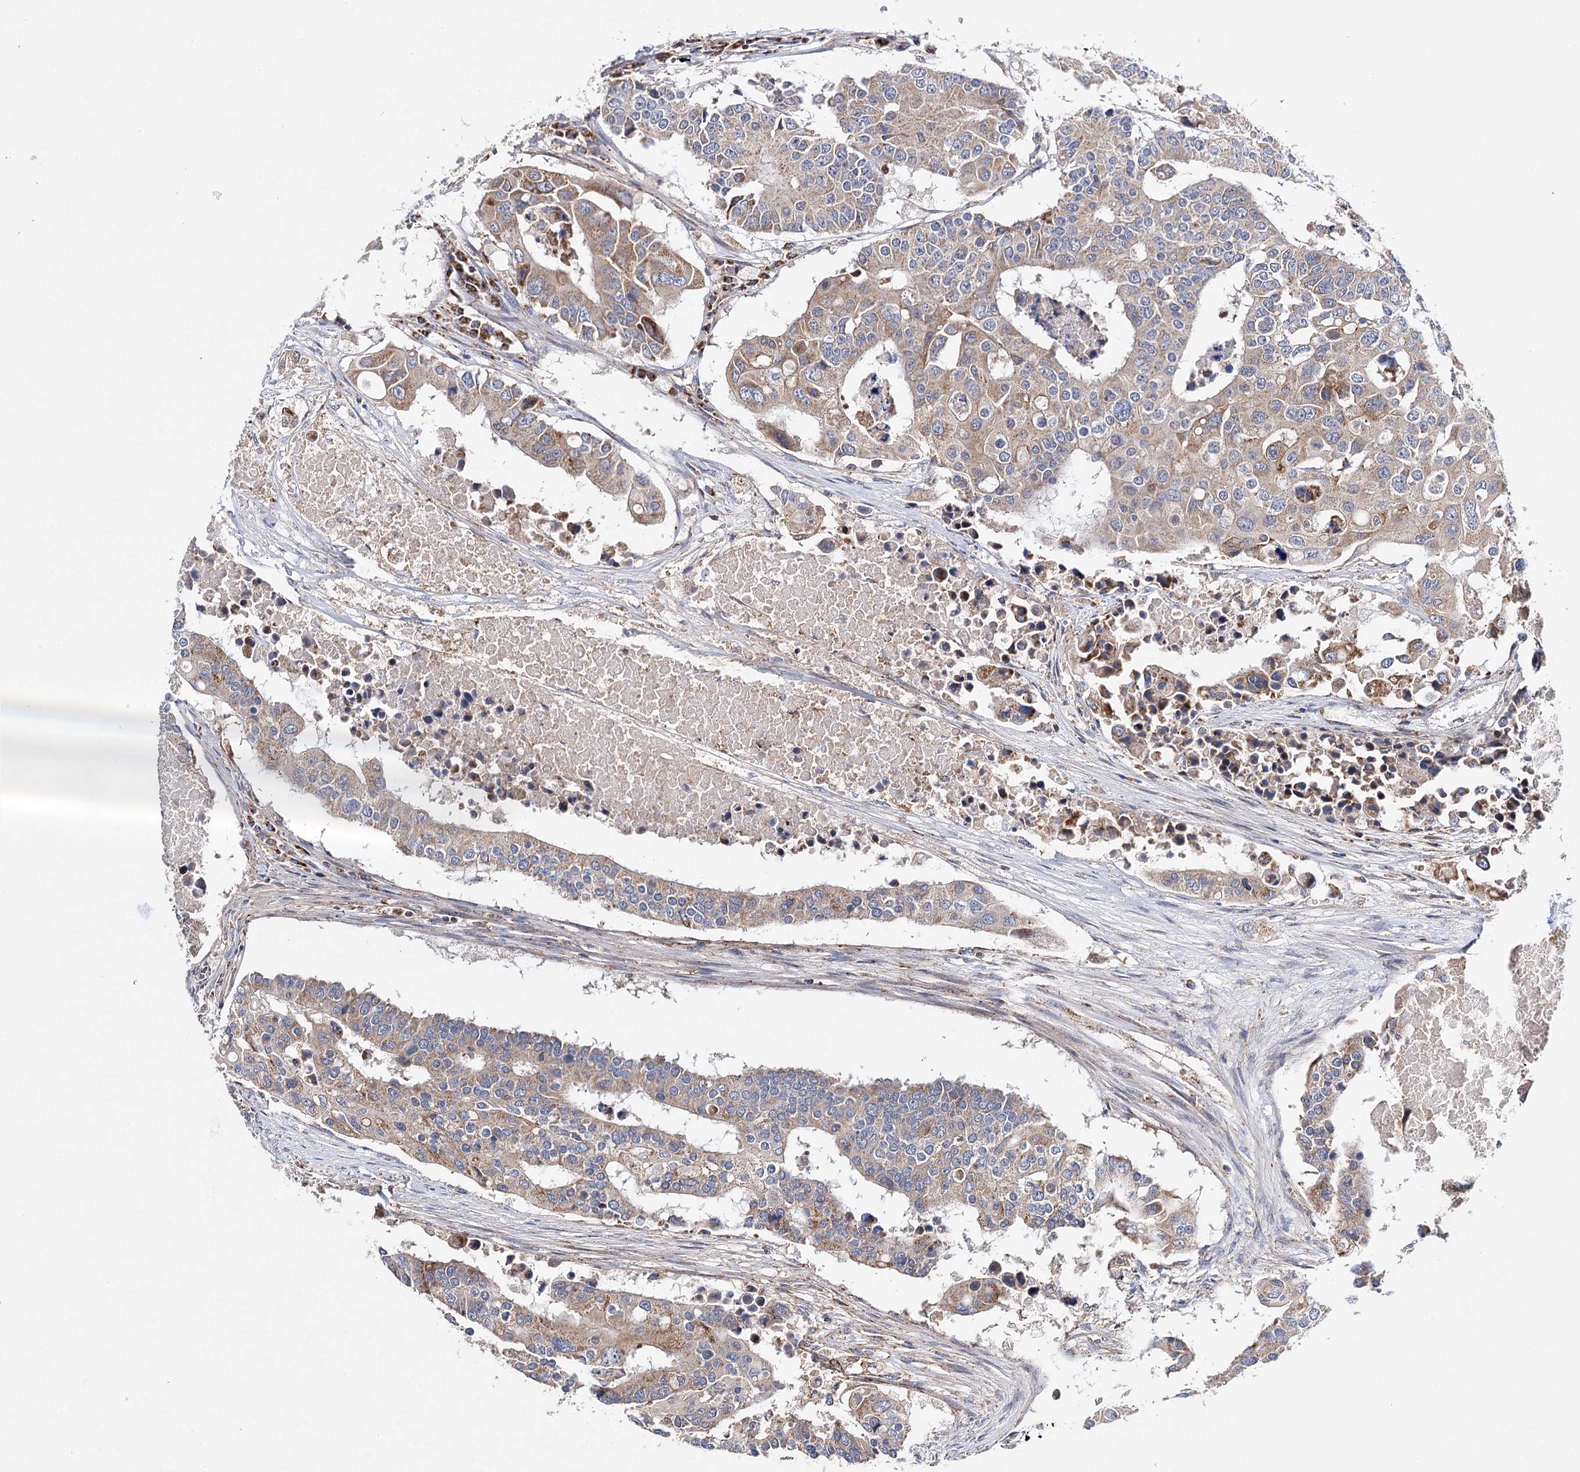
{"staining": {"intensity": "weak", "quantity": ">75%", "location": "cytoplasmic/membranous"}, "tissue": "colorectal cancer", "cell_type": "Tumor cells", "image_type": "cancer", "snomed": [{"axis": "morphology", "description": "Adenocarcinoma, NOS"}, {"axis": "topography", "description": "Colon"}], "caption": "An image of colorectal cancer (adenocarcinoma) stained for a protein demonstrates weak cytoplasmic/membranous brown staining in tumor cells.", "gene": "CFAP46", "patient": {"sex": "male", "age": 77}}